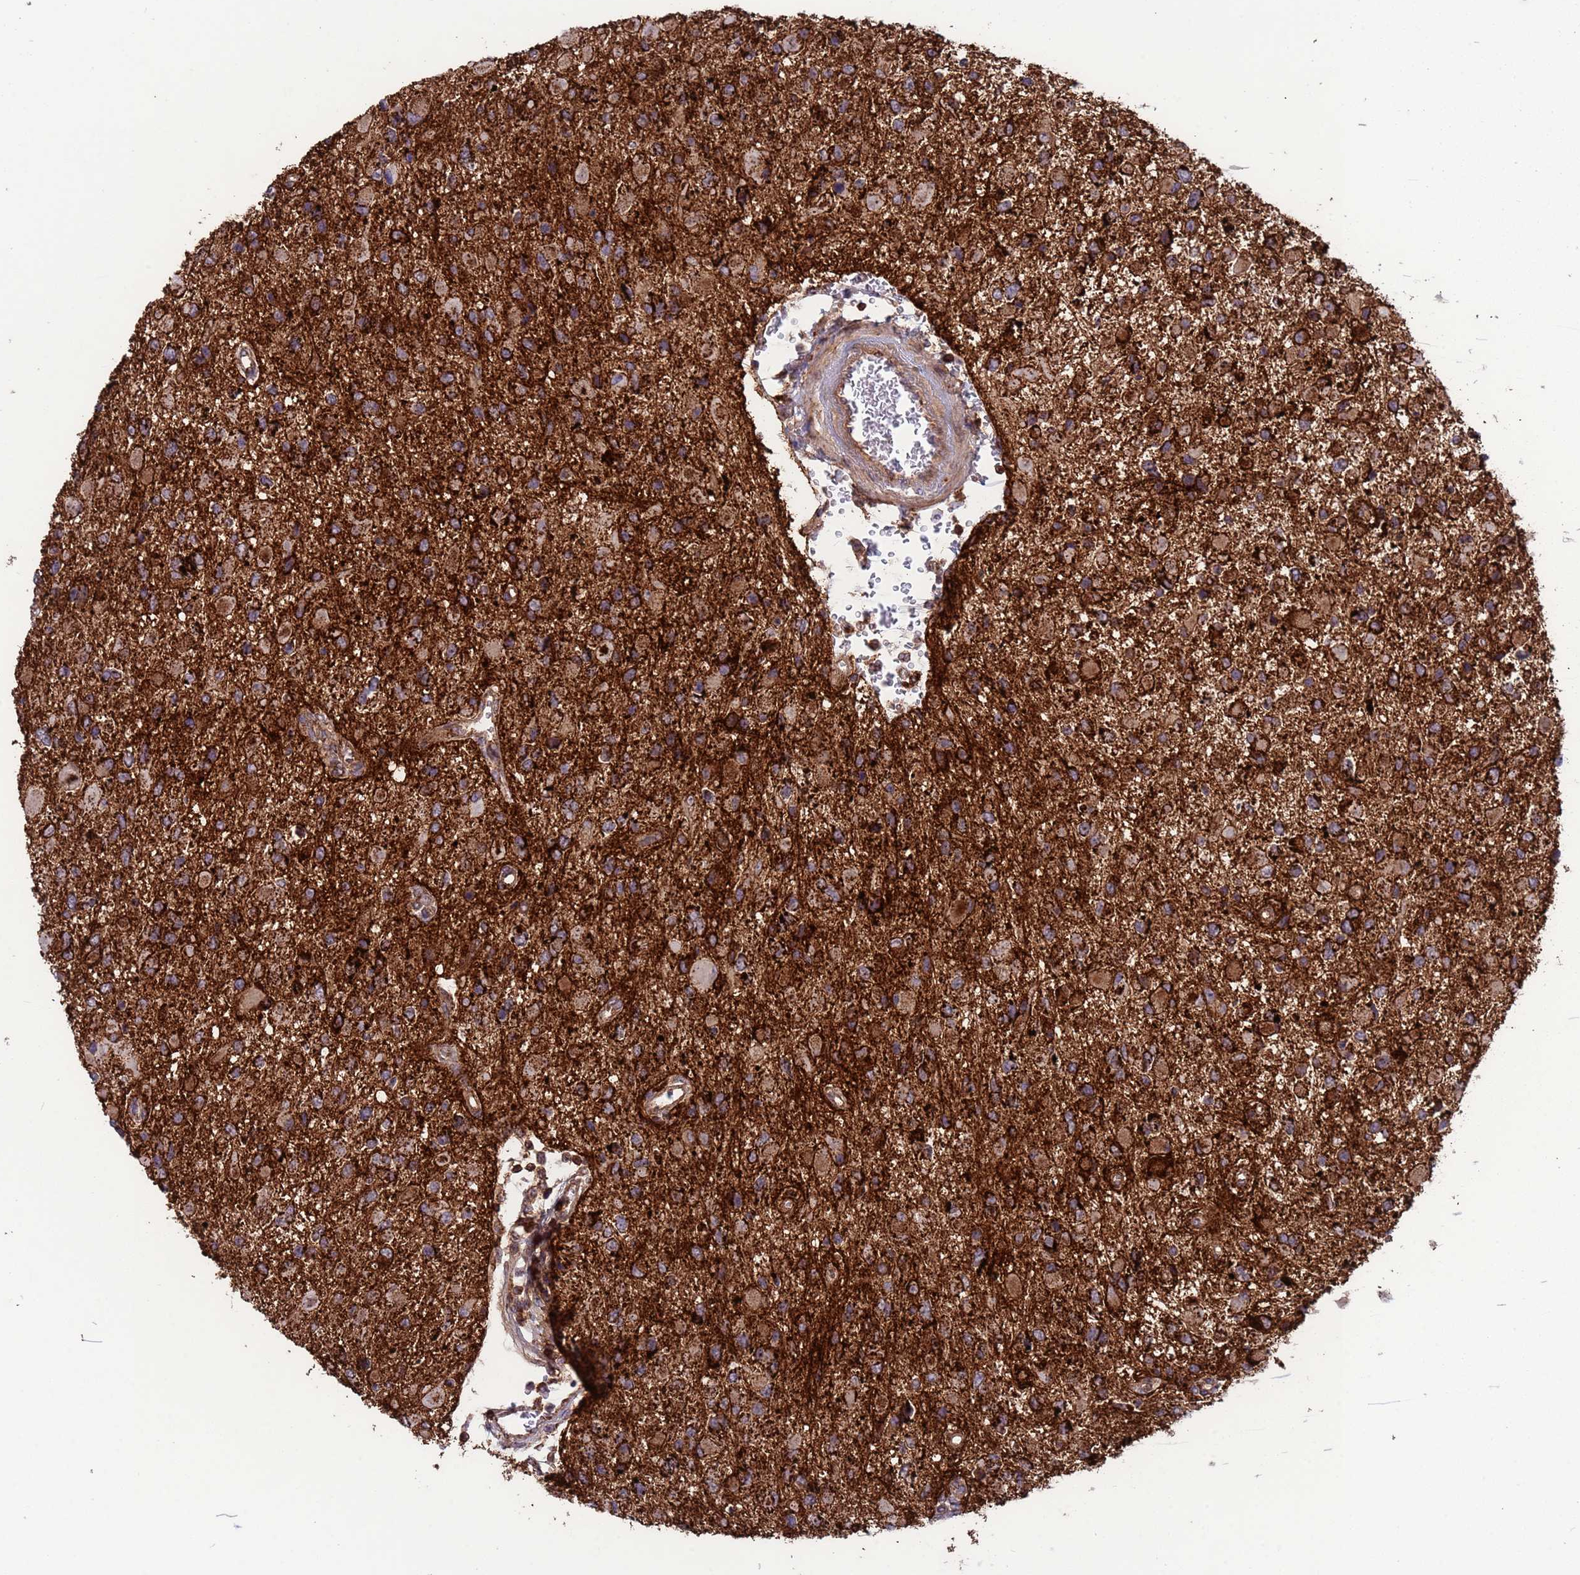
{"staining": {"intensity": "strong", "quantity": ">75%", "location": "cytoplasmic/membranous"}, "tissue": "glioma", "cell_type": "Tumor cells", "image_type": "cancer", "snomed": [{"axis": "morphology", "description": "Glioma, malignant, High grade"}, {"axis": "topography", "description": "Brain"}], "caption": "IHC histopathology image of human glioma stained for a protein (brown), which reveals high levels of strong cytoplasmic/membranous staining in approximately >75% of tumor cells.", "gene": "ACAD8", "patient": {"sex": "male", "age": 53}}